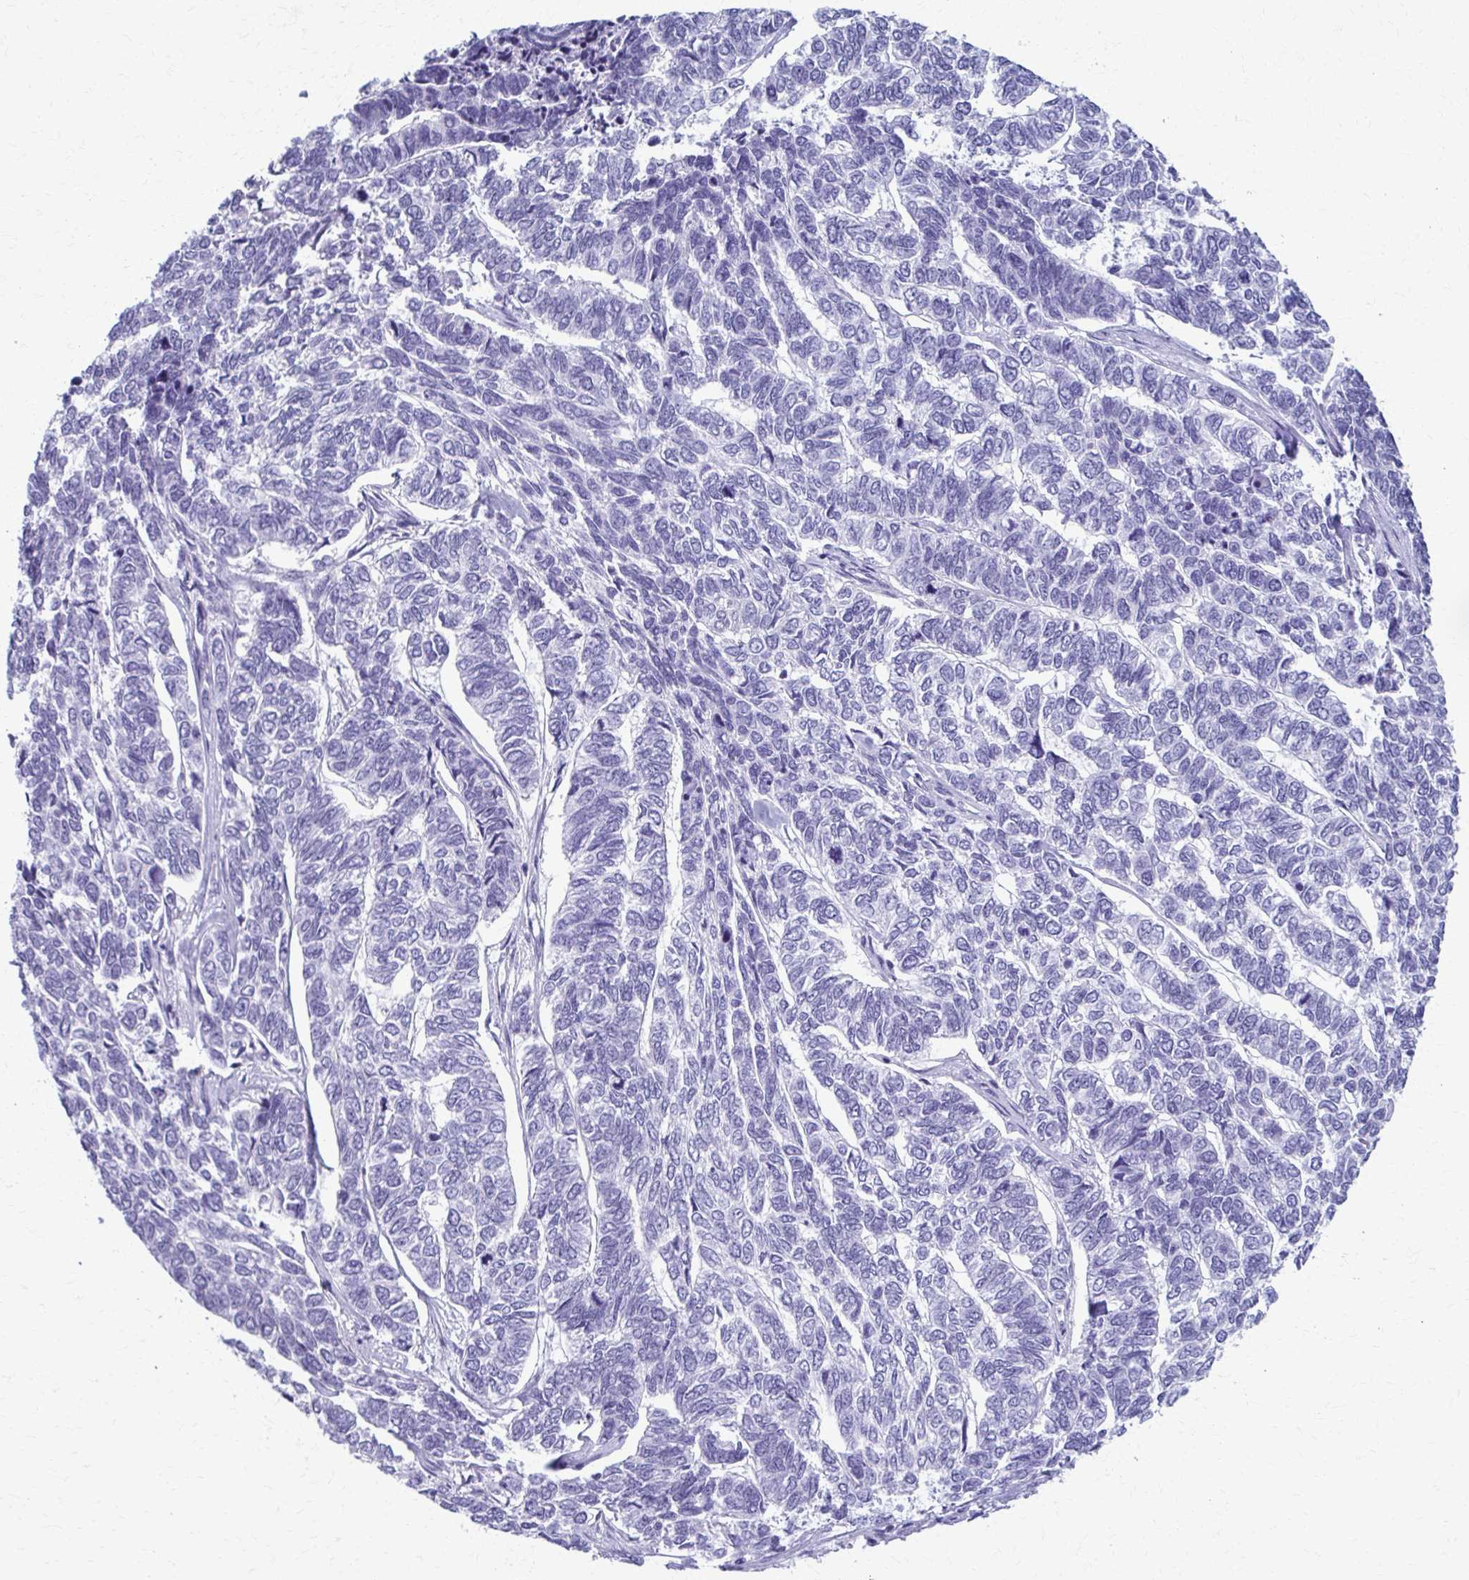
{"staining": {"intensity": "negative", "quantity": "none", "location": "none"}, "tissue": "skin cancer", "cell_type": "Tumor cells", "image_type": "cancer", "snomed": [{"axis": "morphology", "description": "Basal cell carcinoma"}, {"axis": "topography", "description": "Skin"}], "caption": "Tumor cells are negative for brown protein staining in skin cancer.", "gene": "MPLKIP", "patient": {"sex": "female", "age": 65}}